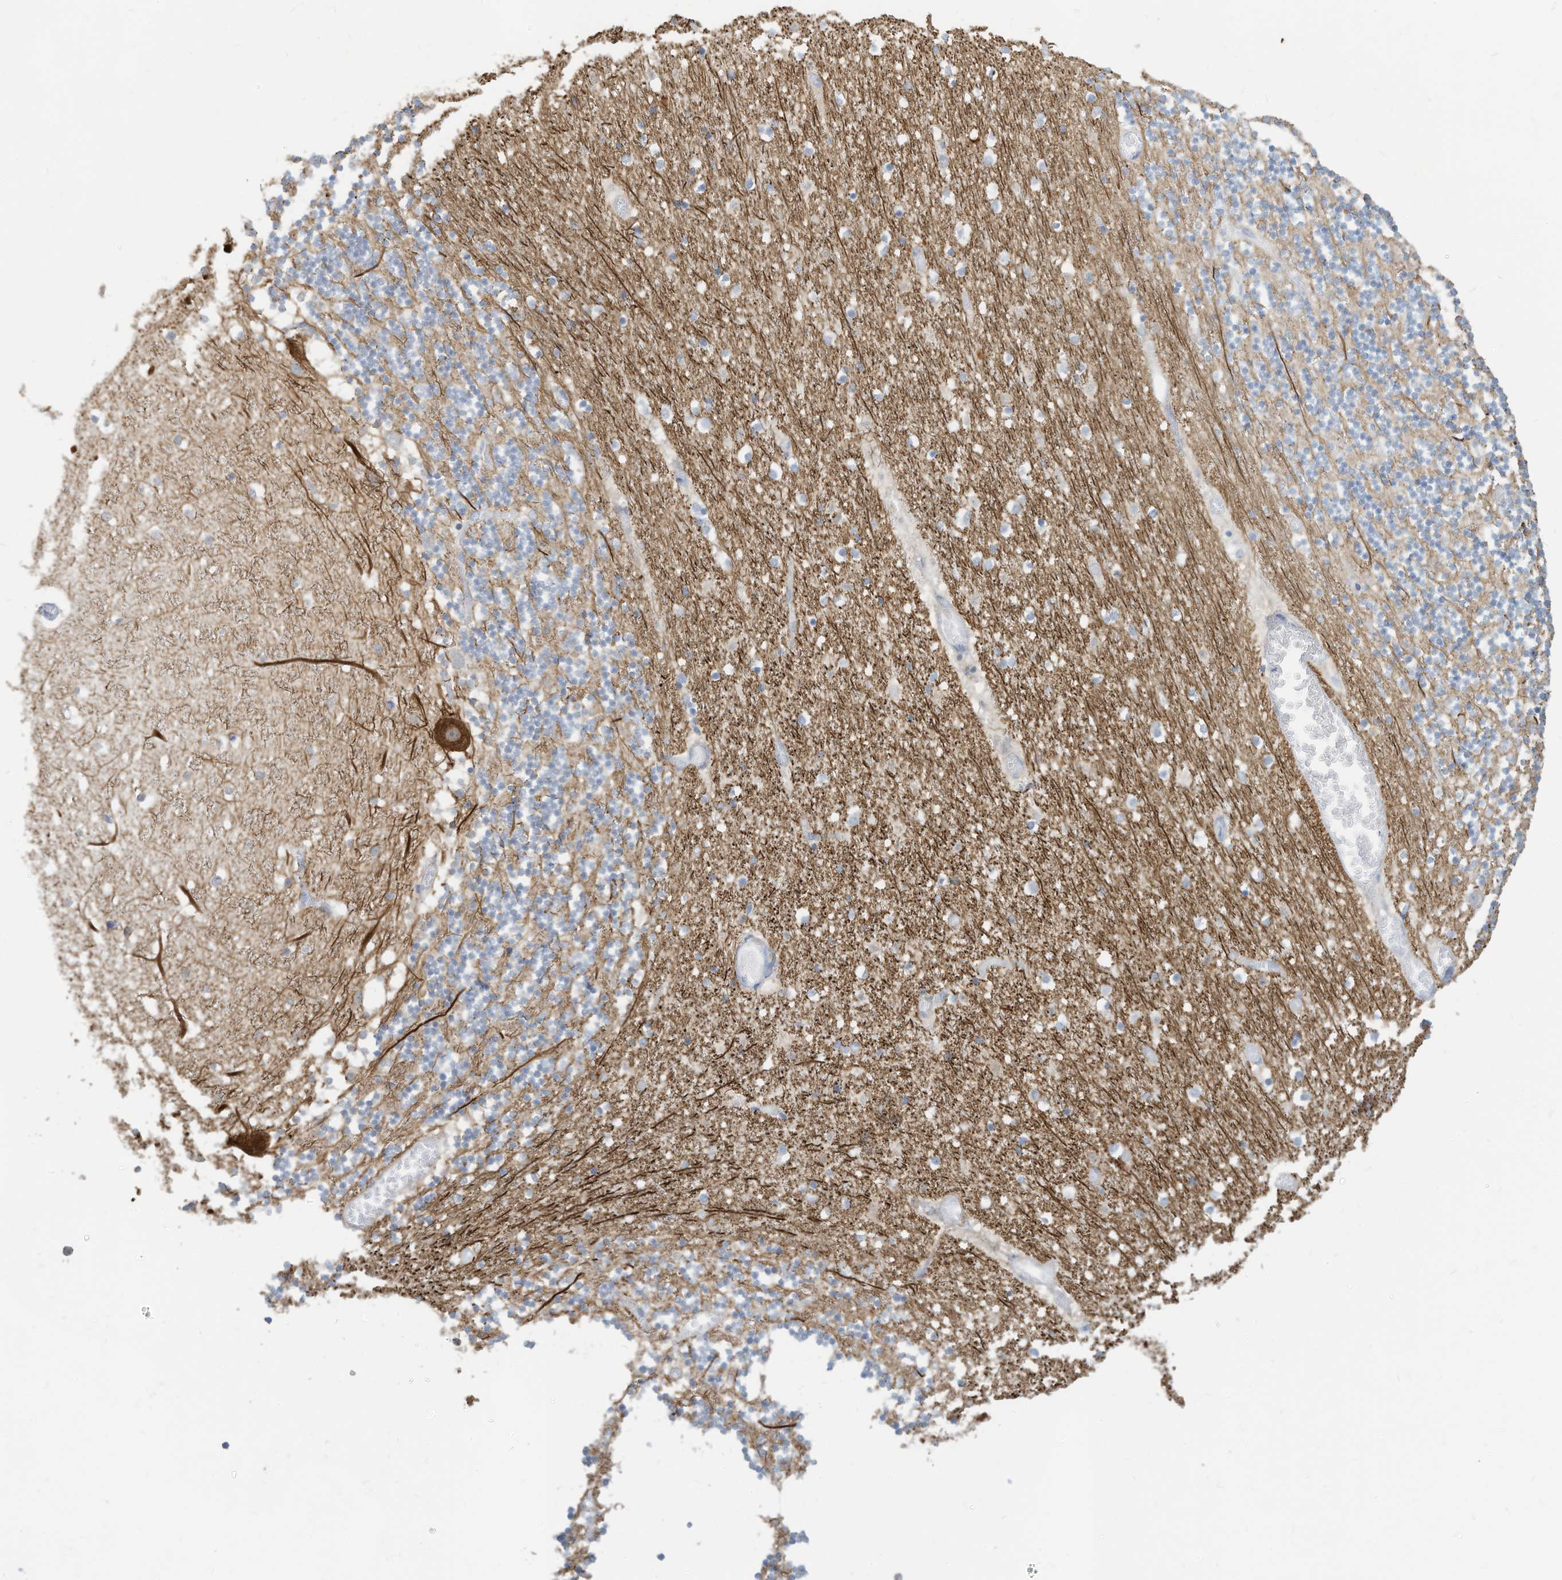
{"staining": {"intensity": "weak", "quantity": "25%-75%", "location": "cytoplasmic/membranous"}, "tissue": "cerebellum", "cell_type": "Cells in granular layer", "image_type": "normal", "snomed": [{"axis": "morphology", "description": "Normal tissue, NOS"}, {"axis": "topography", "description": "Cerebellum"}], "caption": "The micrograph reveals immunohistochemical staining of unremarkable cerebellum. There is weak cytoplasmic/membranous positivity is appreciated in about 25%-75% of cells in granular layer.", "gene": "GTPBP2", "patient": {"sex": "female", "age": 28}}